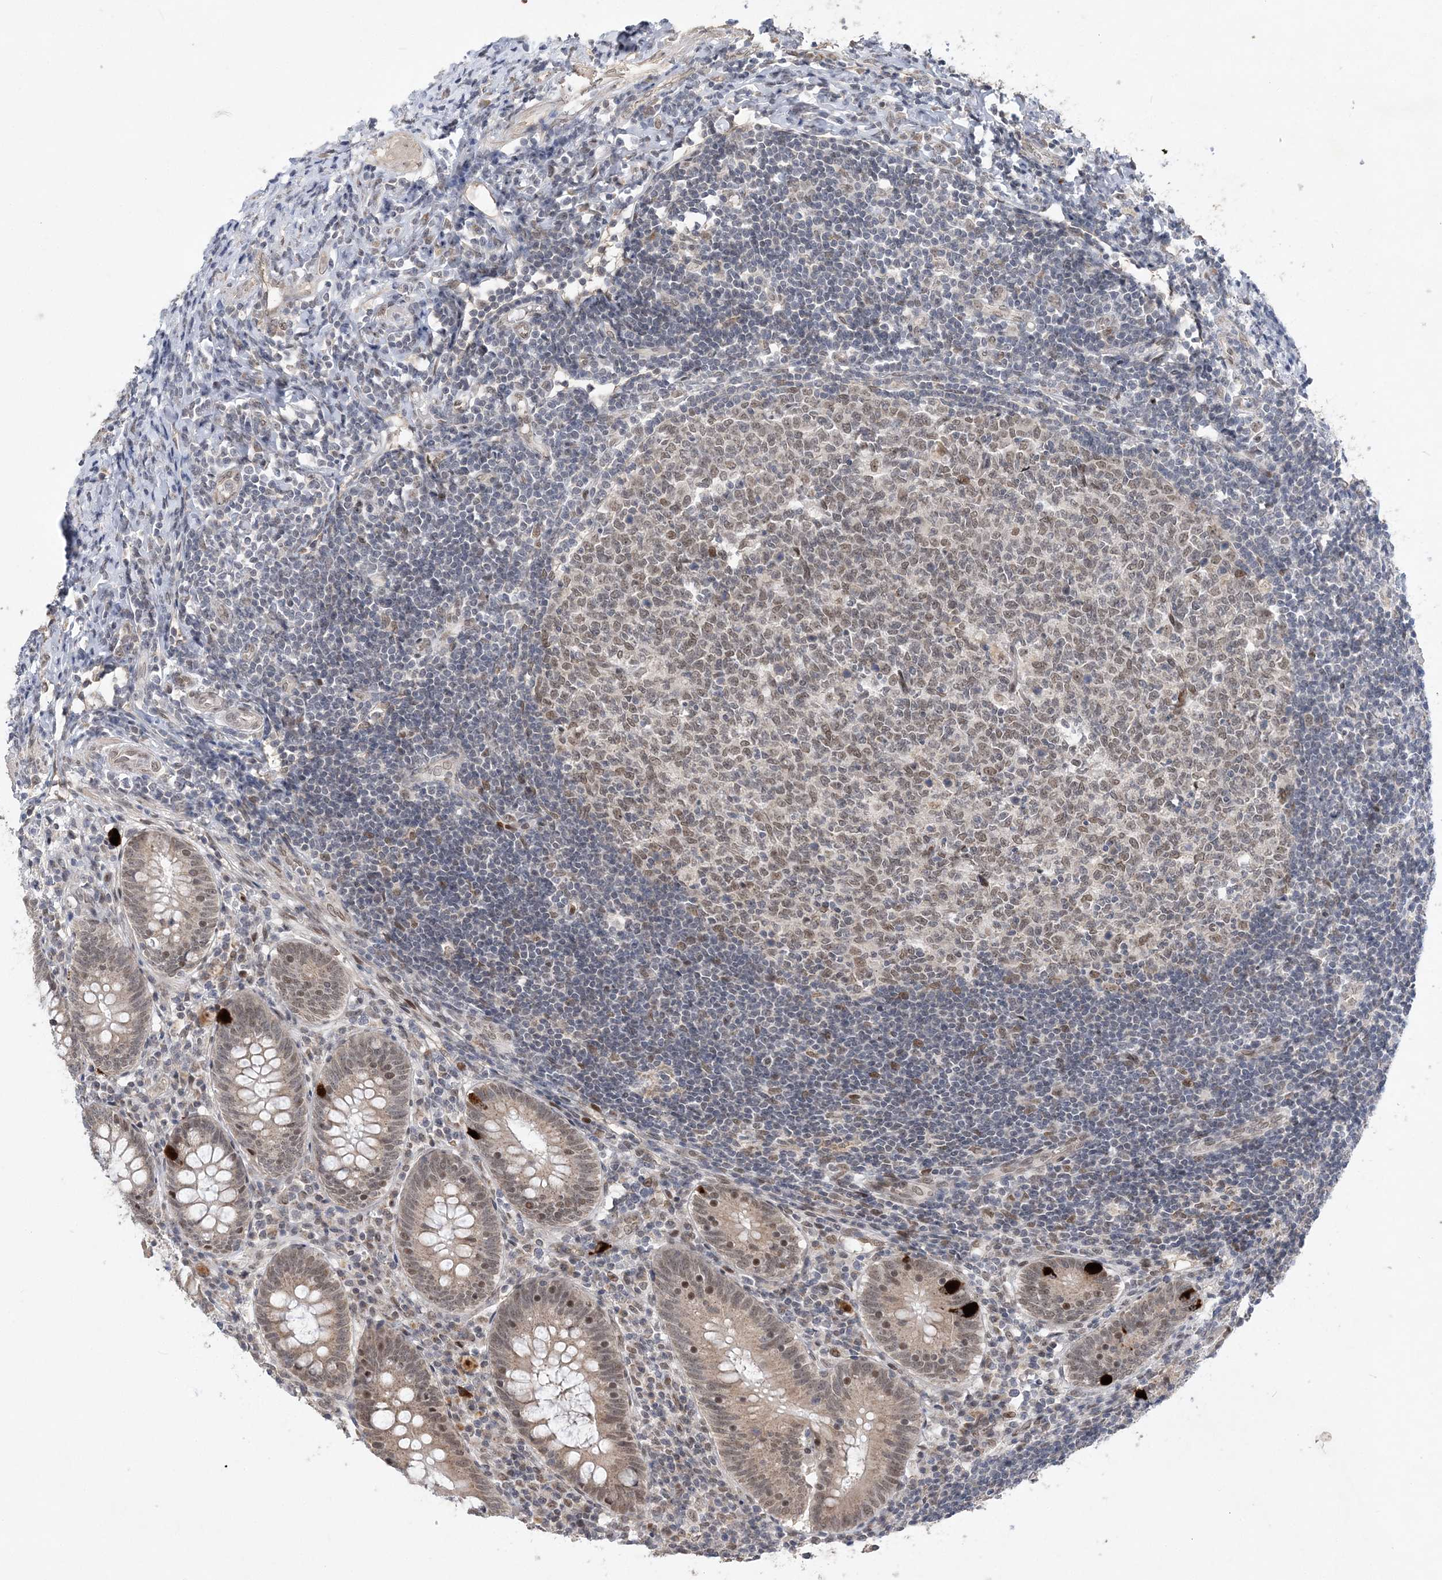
{"staining": {"intensity": "strong", "quantity": "<25%", "location": "cytoplasmic/membranous"}, "tissue": "appendix", "cell_type": "Glandular cells", "image_type": "normal", "snomed": [{"axis": "morphology", "description": "Normal tissue, NOS"}, {"axis": "topography", "description": "Appendix"}], "caption": "DAB (3,3'-diaminobenzidine) immunohistochemical staining of normal human appendix shows strong cytoplasmic/membranous protein expression in approximately <25% of glandular cells. The staining was performed using DAB, with brown indicating positive protein expression. Nuclei are stained blue with hematoxylin.", "gene": "WAC", "patient": {"sex": "female", "age": 54}}